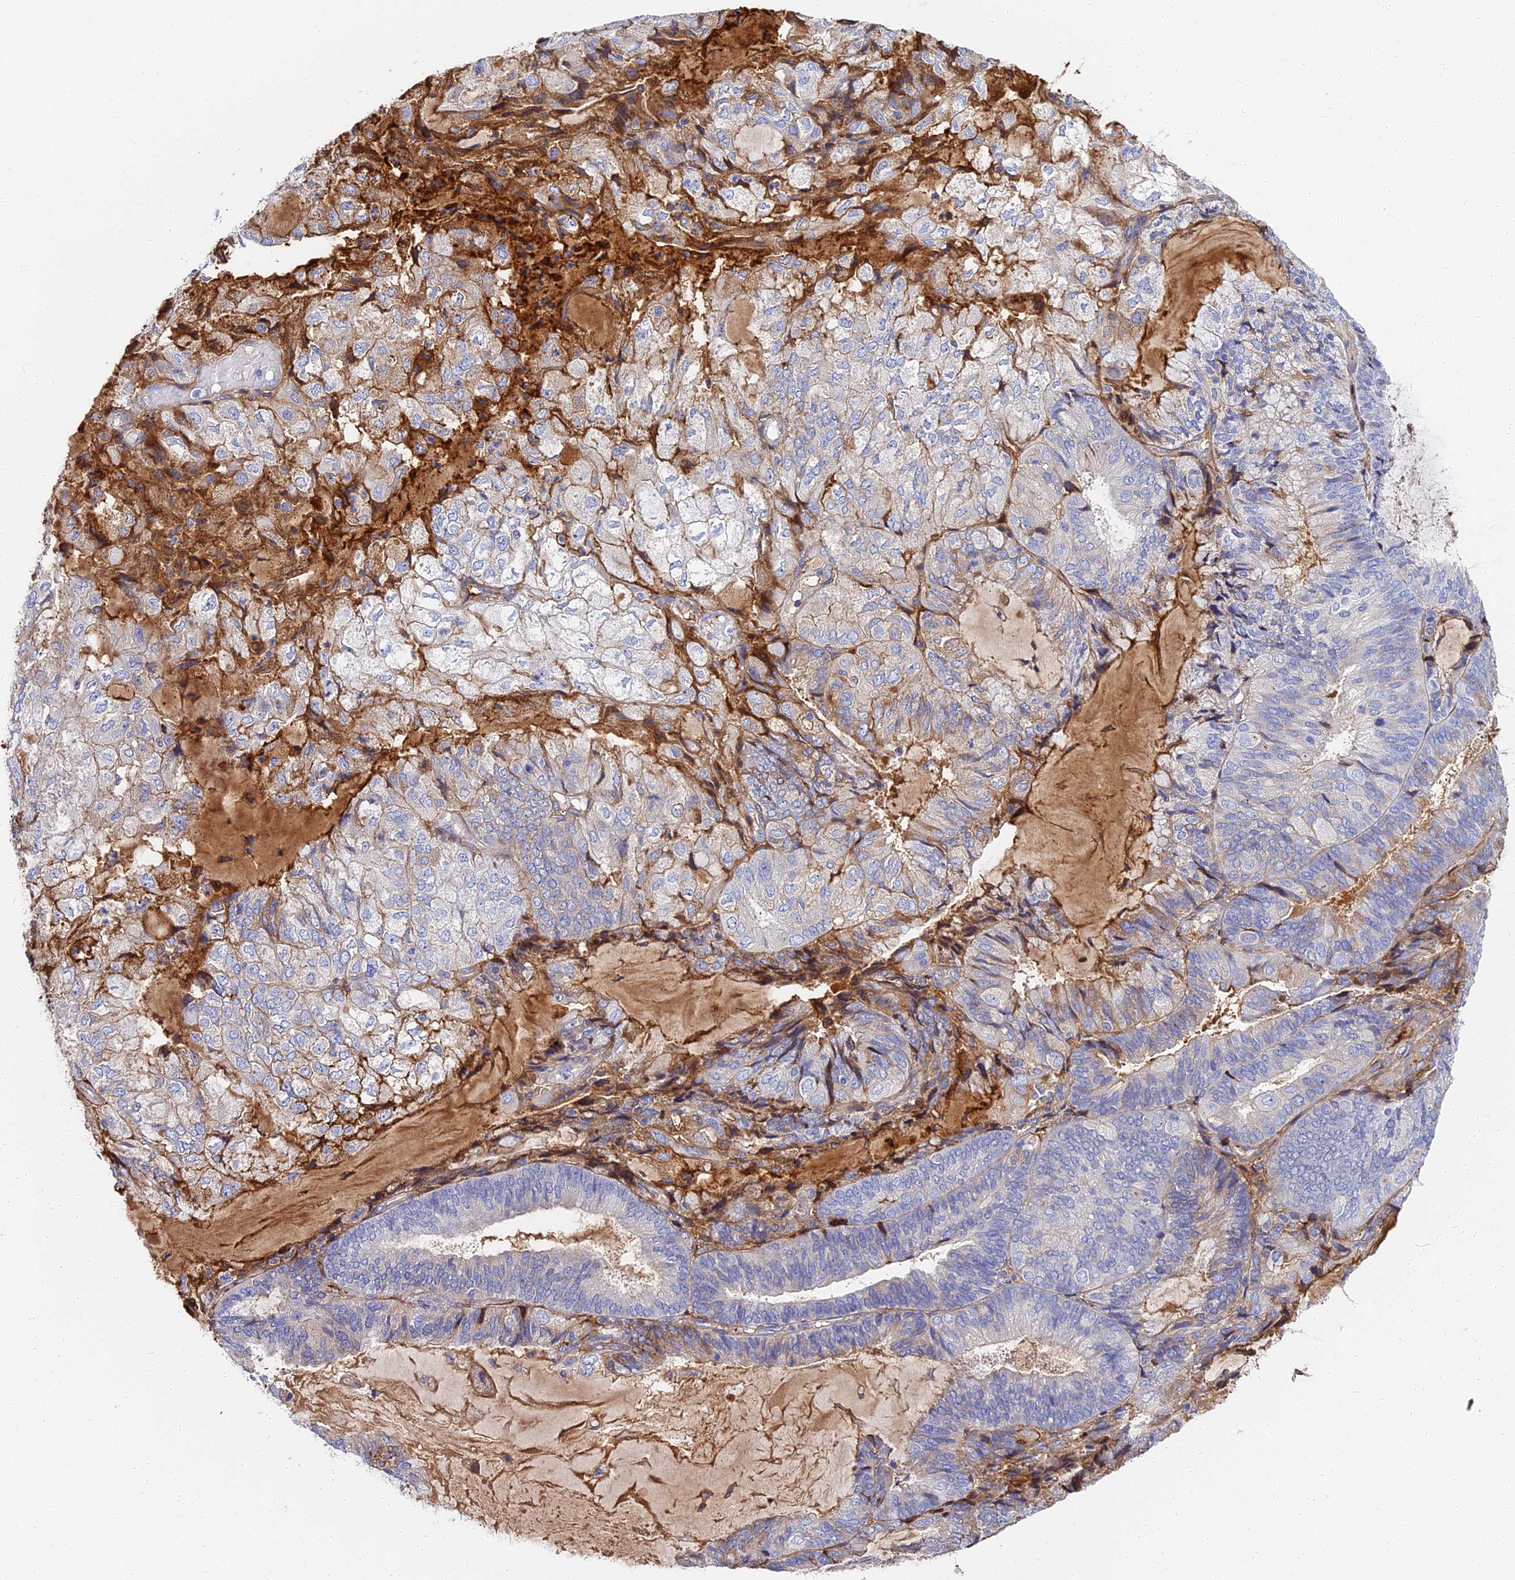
{"staining": {"intensity": "negative", "quantity": "none", "location": "none"}, "tissue": "endometrial cancer", "cell_type": "Tumor cells", "image_type": "cancer", "snomed": [{"axis": "morphology", "description": "Adenocarcinoma, NOS"}, {"axis": "topography", "description": "Endometrium"}], "caption": "IHC image of human endometrial adenocarcinoma stained for a protein (brown), which displays no expression in tumor cells. (DAB immunohistochemistry with hematoxylin counter stain).", "gene": "ITIH1", "patient": {"sex": "female", "age": 81}}